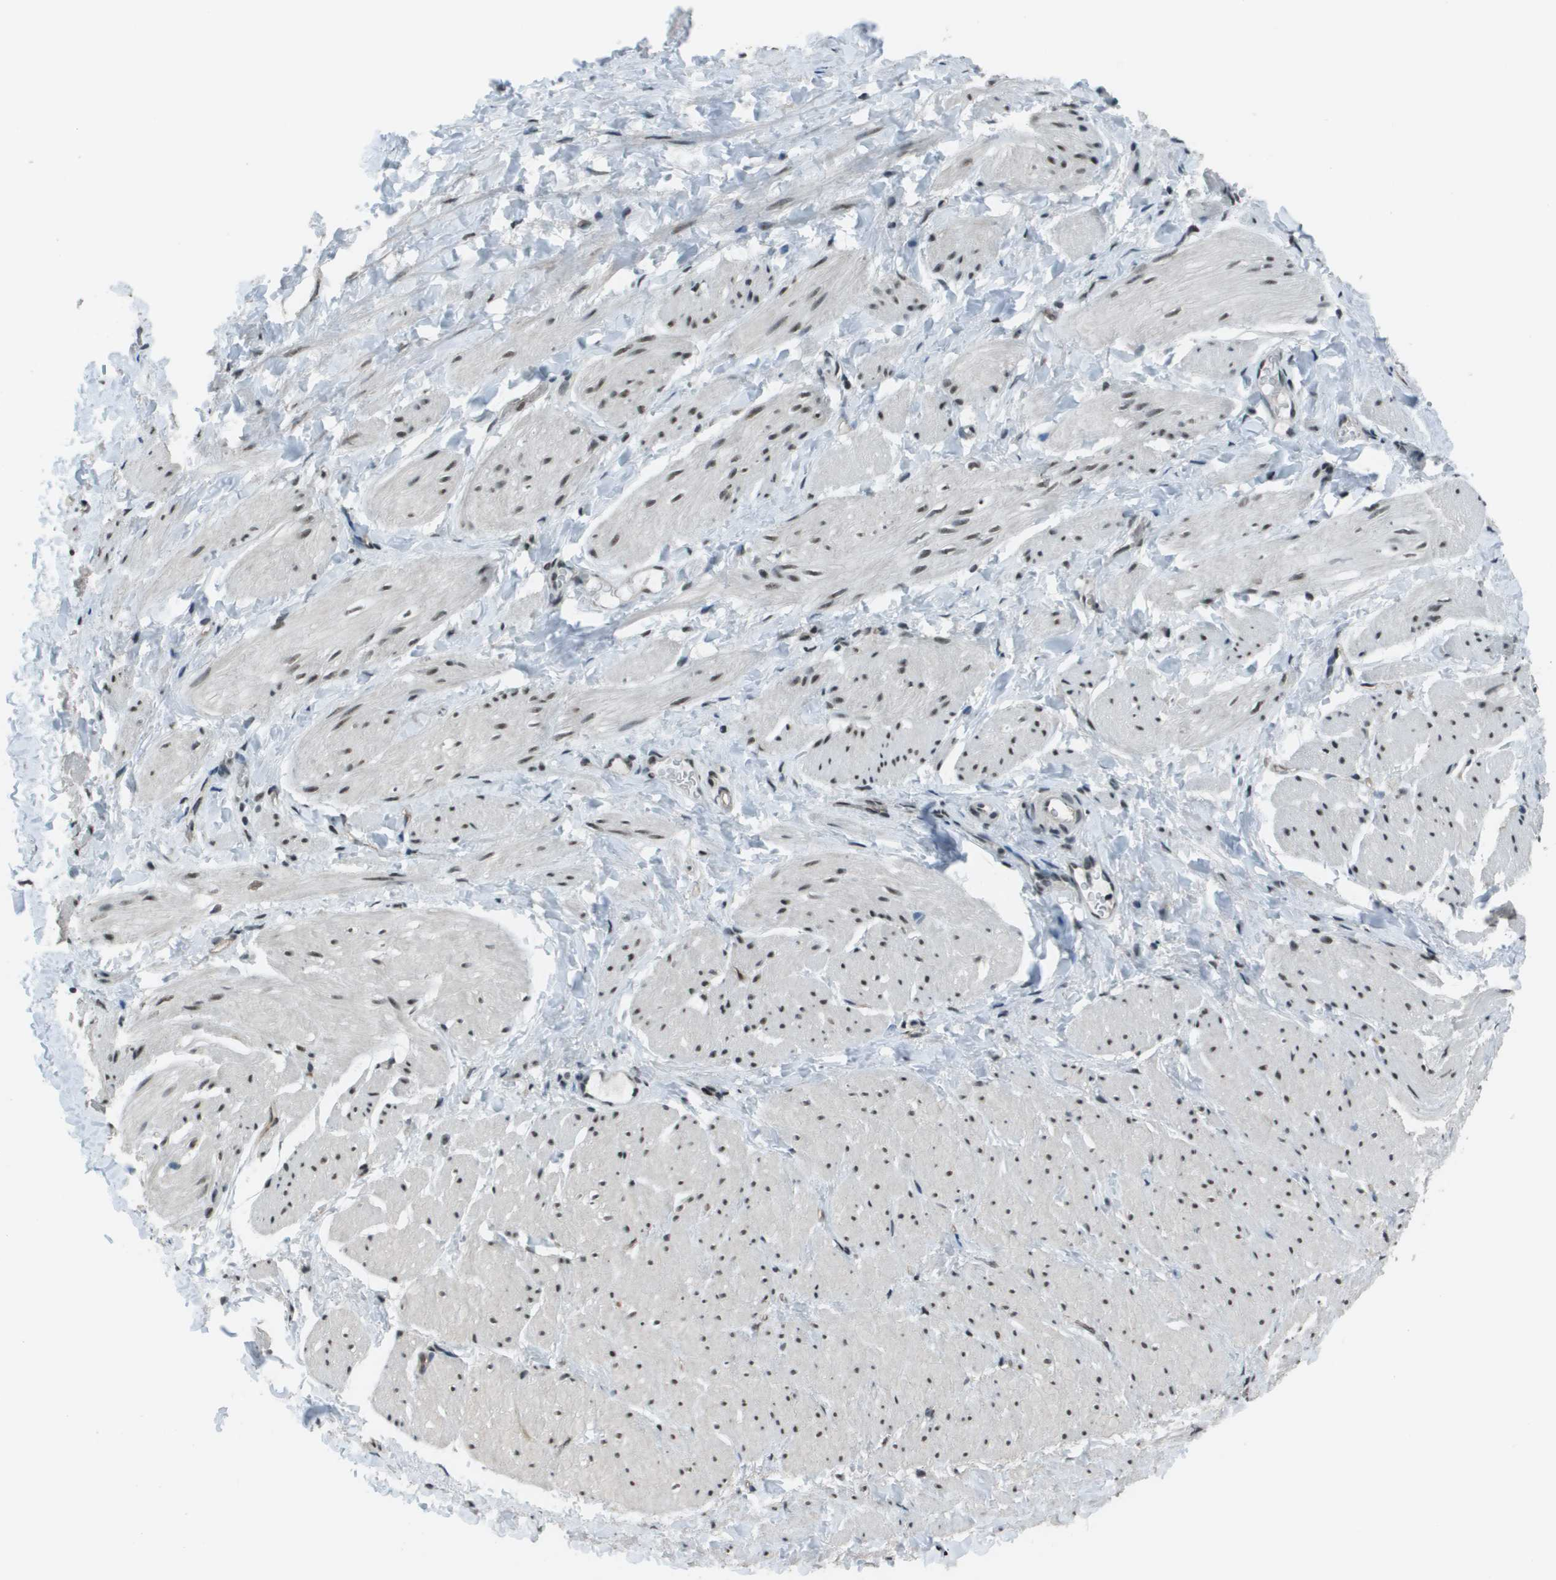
{"staining": {"intensity": "weak", "quantity": "25%-75%", "location": "nuclear"}, "tissue": "smooth muscle", "cell_type": "Smooth muscle cells", "image_type": "normal", "snomed": [{"axis": "morphology", "description": "Normal tissue, NOS"}, {"axis": "topography", "description": "Smooth muscle"}], "caption": "Smooth muscle stained with DAB immunohistochemistry (IHC) displays low levels of weak nuclear staining in about 25%-75% of smooth muscle cells.", "gene": "DEPDC1", "patient": {"sex": "male", "age": 16}}